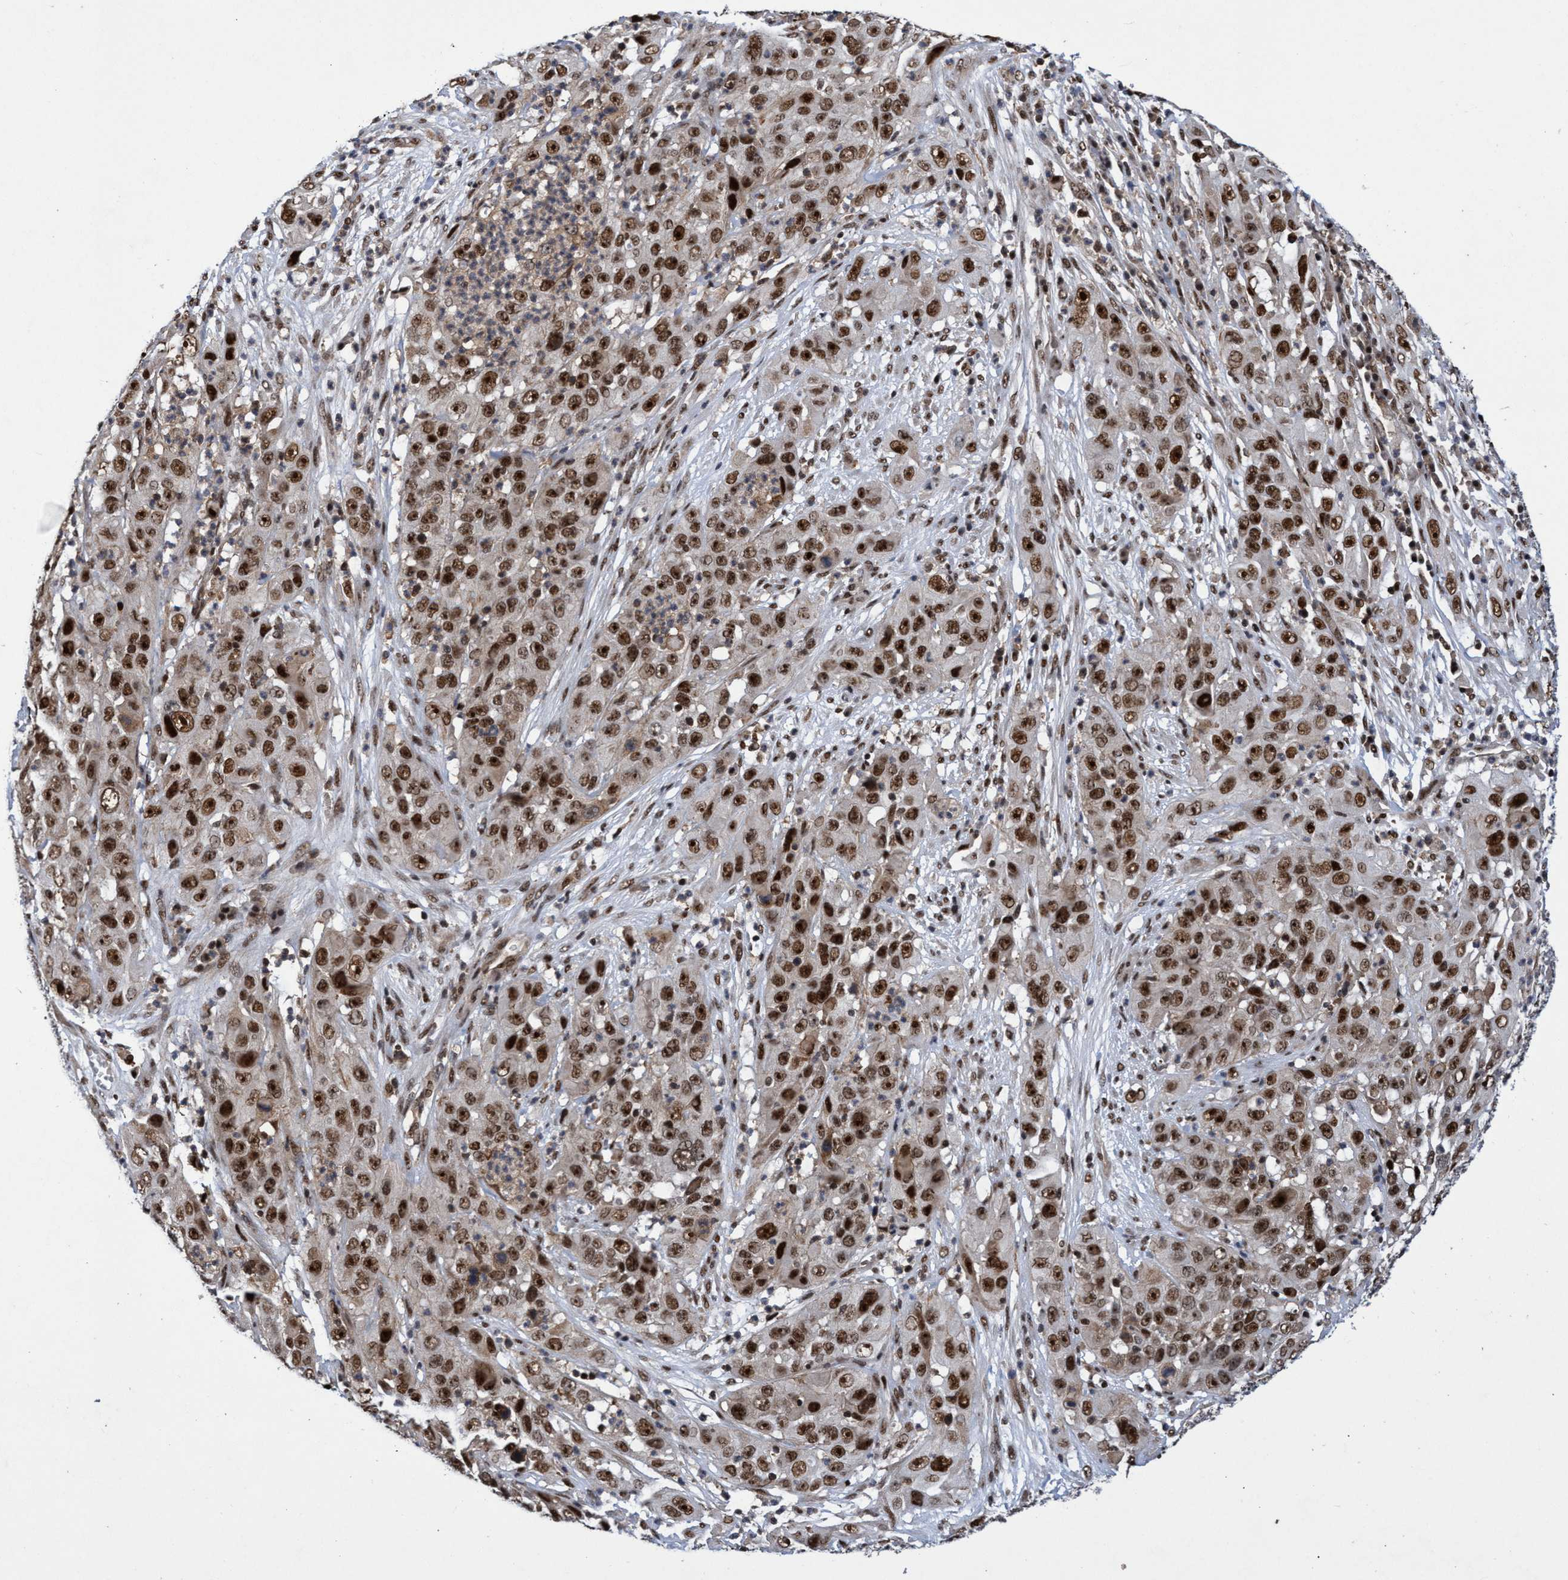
{"staining": {"intensity": "strong", "quantity": ">75%", "location": "nuclear"}, "tissue": "cervical cancer", "cell_type": "Tumor cells", "image_type": "cancer", "snomed": [{"axis": "morphology", "description": "Squamous cell carcinoma, NOS"}, {"axis": "topography", "description": "Cervix"}], "caption": "Immunohistochemical staining of human squamous cell carcinoma (cervical) displays strong nuclear protein staining in approximately >75% of tumor cells.", "gene": "GTF2F1", "patient": {"sex": "female", "age": 32}}